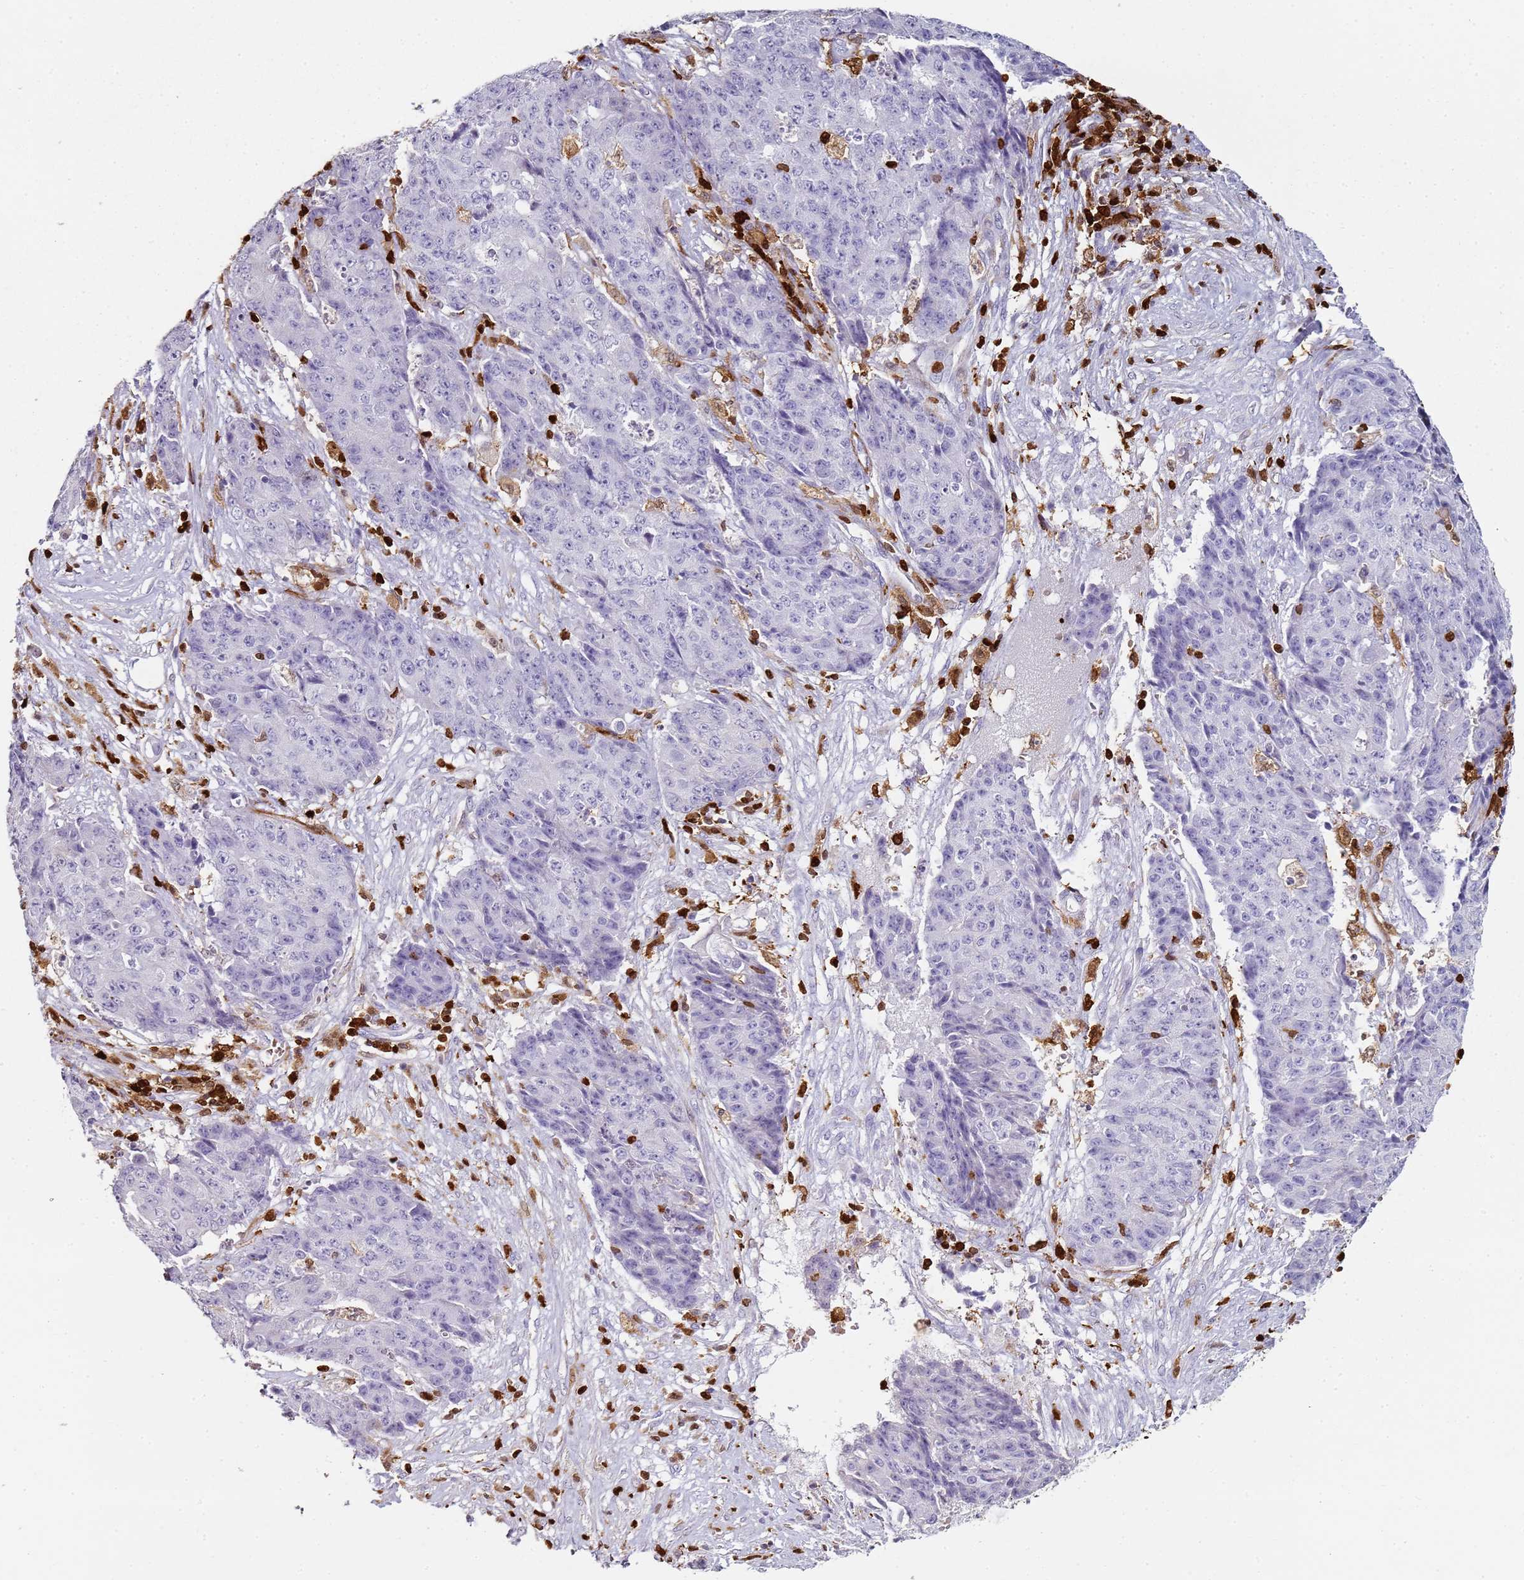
{"staining": {"intensity": "negative", "quantity": "none", "location": "none"}, "tissue": "ovarian cancer", "cell_type": "Tumor cells", "image_type": "cancer", "snomed": [{"axis": "morphology", "description": "Carcinoma, endometroid"}, {"axis": "topography", "description": "Ovary"}], "caption": "Tumor cells show no significant protein staining in endometroid carcinoma (ovarian).", "gene": "S100A4", "patient": {"sex": "female", "age": 42}}